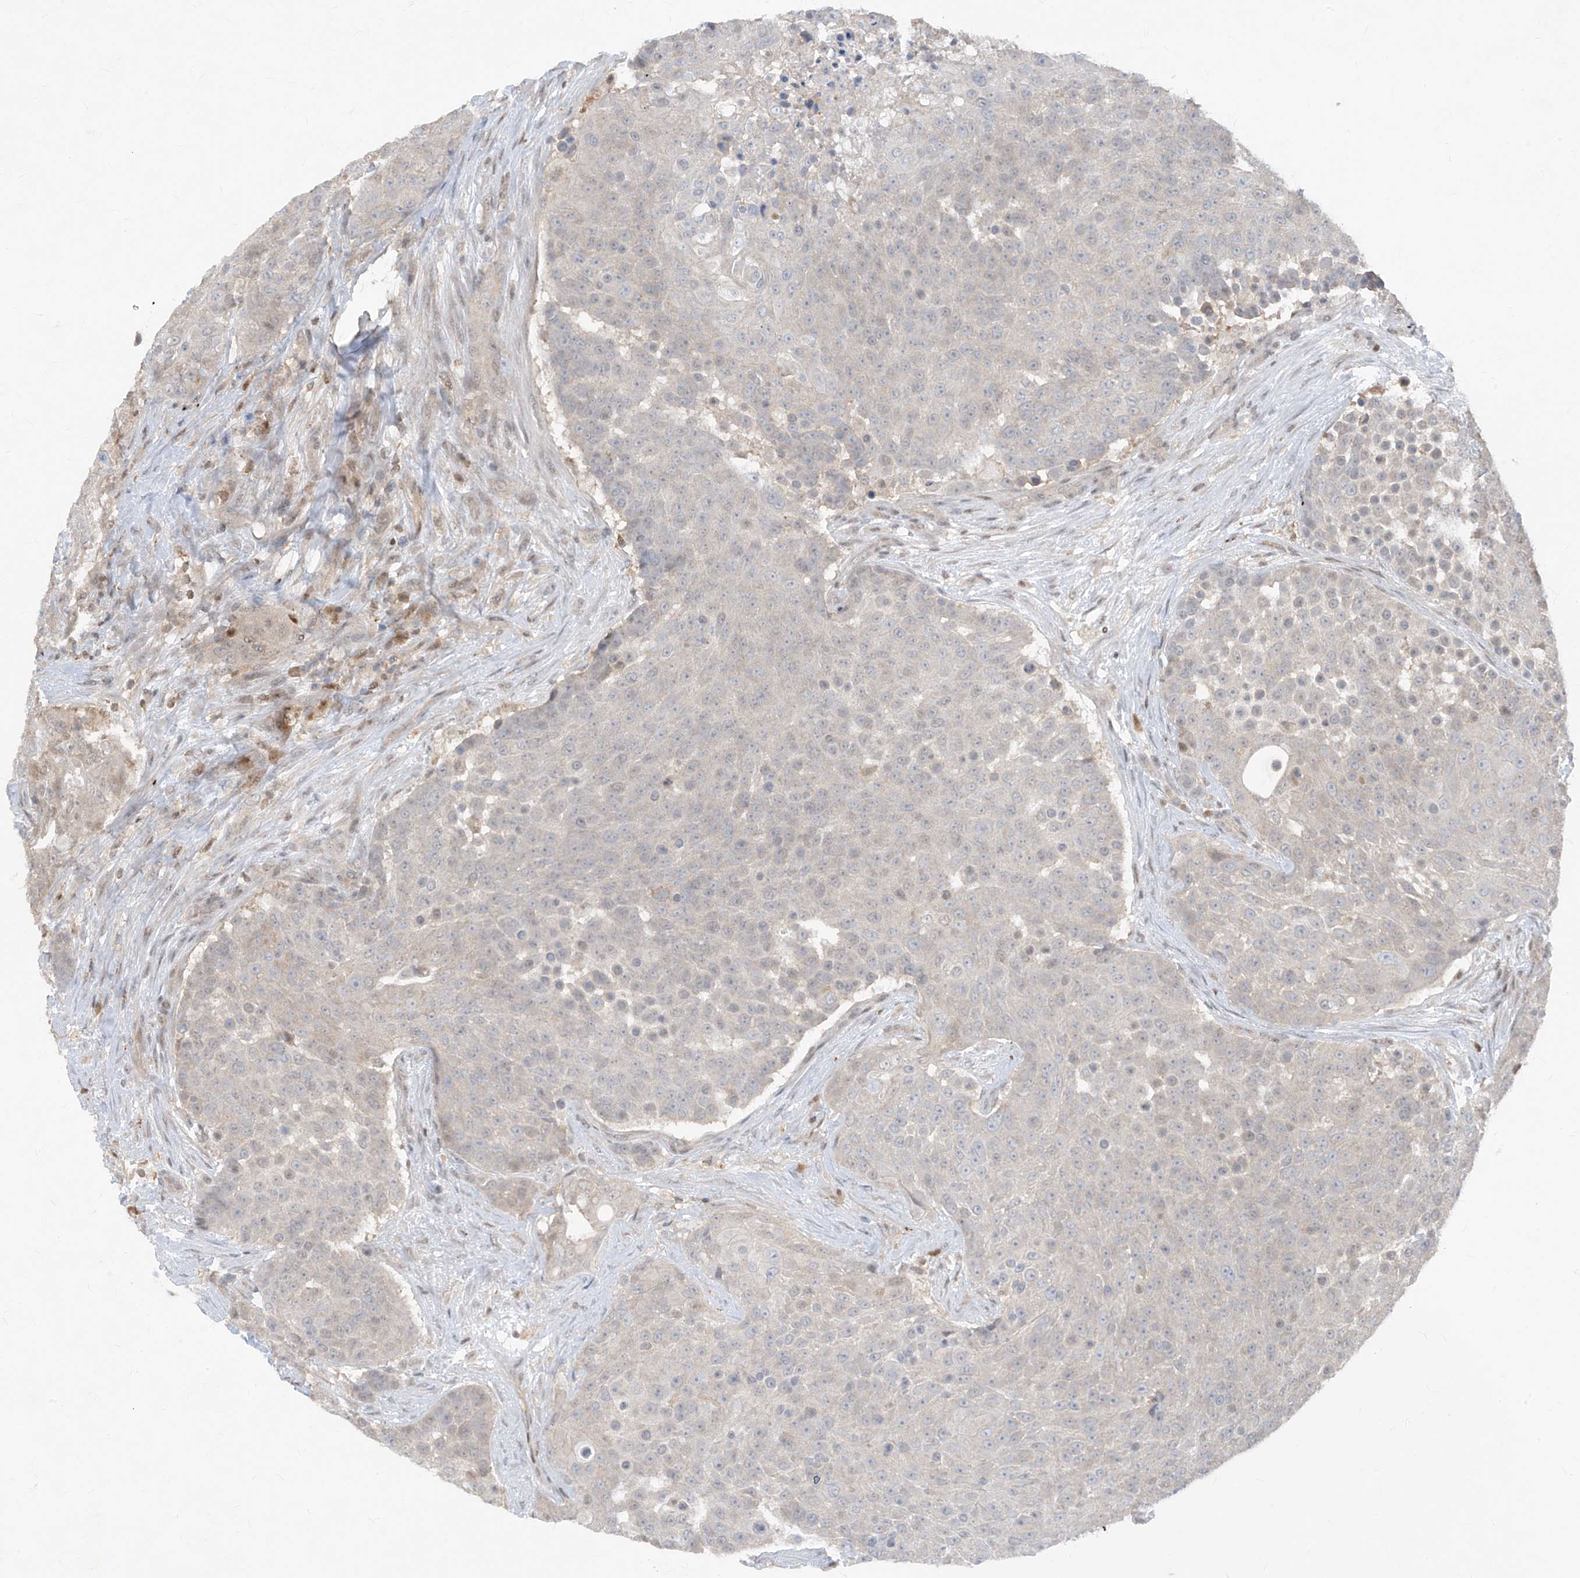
{"staining": {"intensity": "negative", "quantity": "none", "location": "none"}, "tissue": "urothelial cancer", "cell_type": "Tumor cells", "image_type": "cancer", "snomed": [{"axis": "morphology", "description": "Urothelial carcinoma, High grade"}, {"axis": "topography", "description": "Urinary bladder"}], "caption": "The micrograph exhibits no staining of tumor cells in urothelial carcinoma (high-grade).", "gene": "ZNF358", "patient": {"sex": "female", "age": 63}}